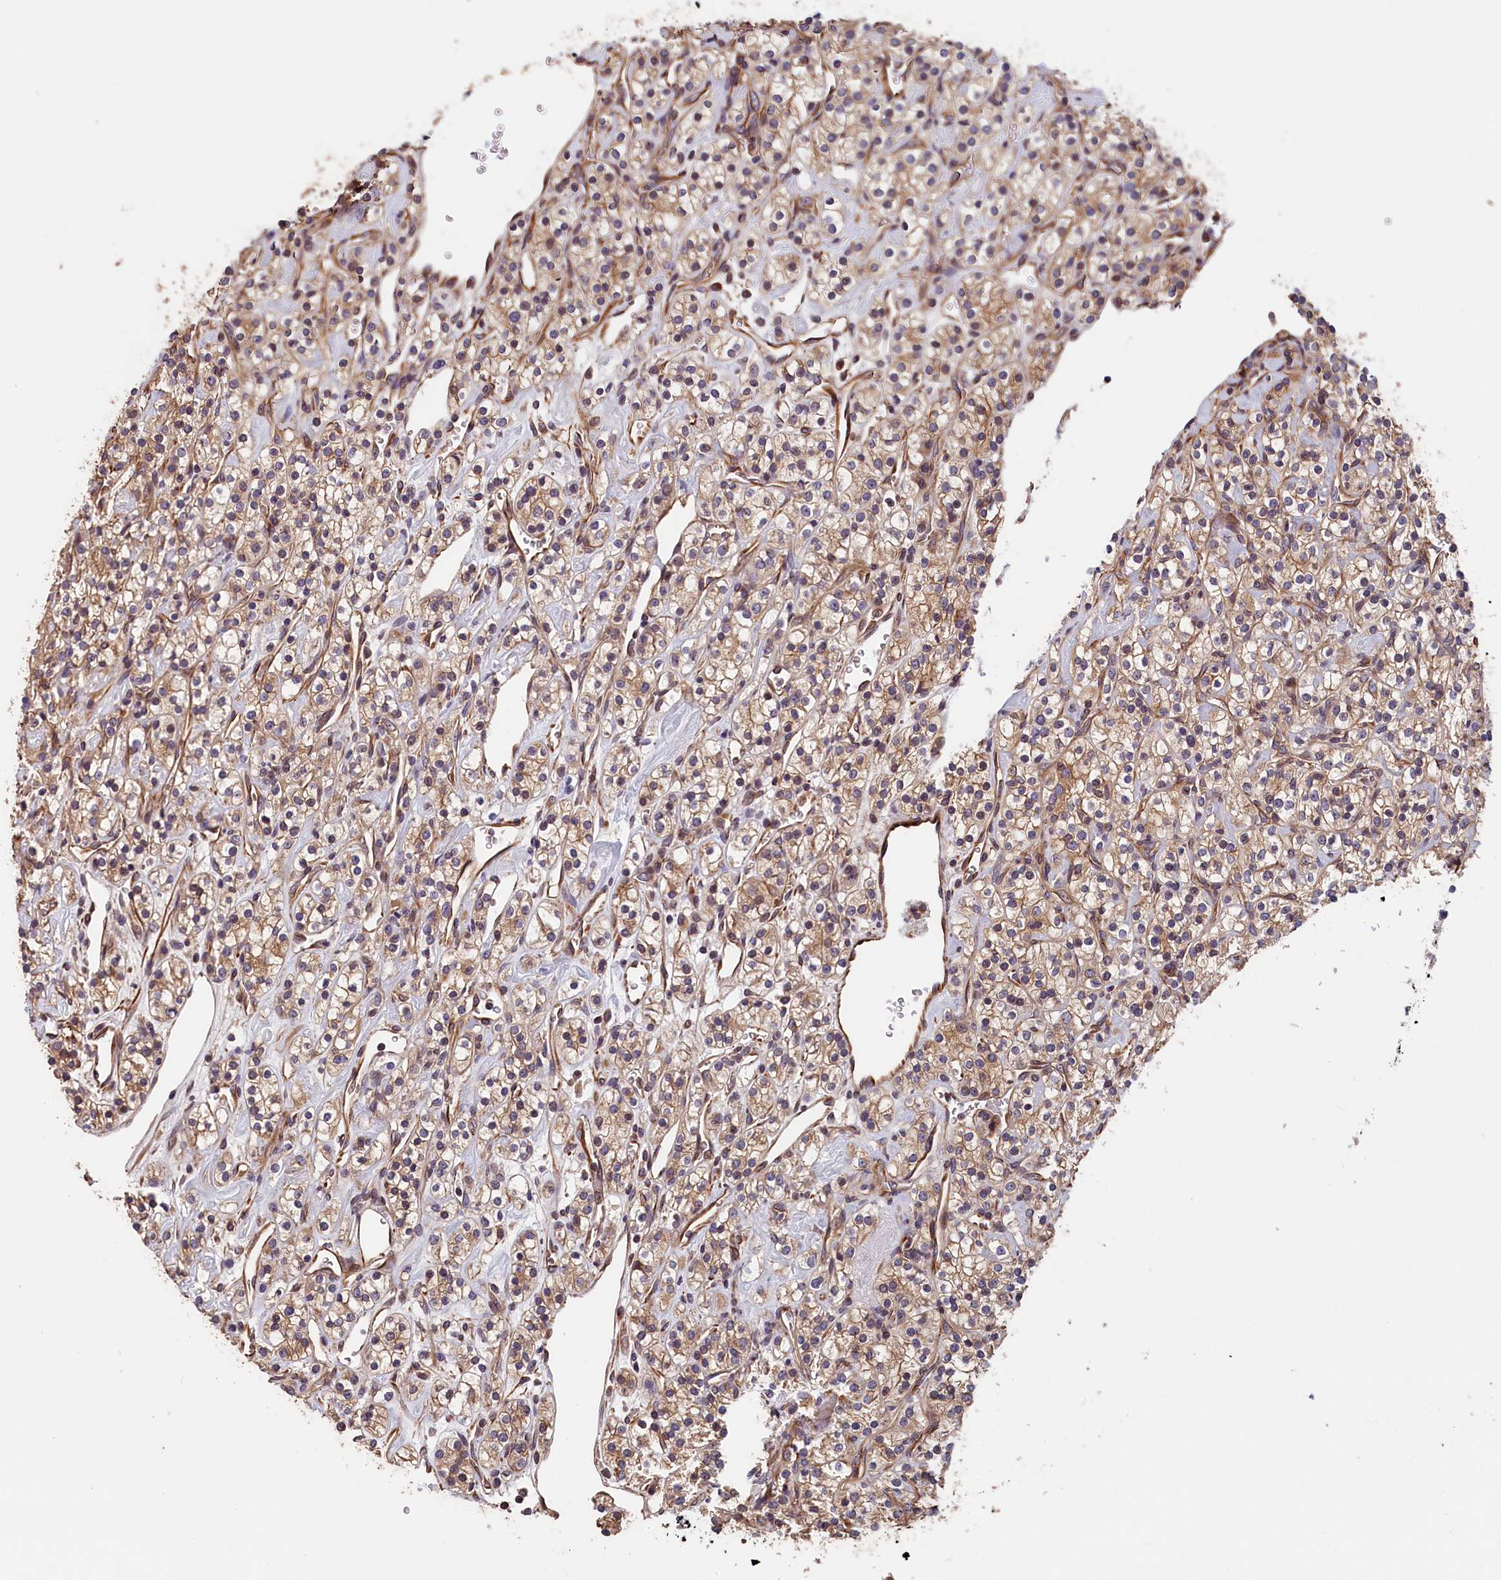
{"staining": {"intensity": "moderate", "quantity": ">75%", "location": "cytoplasmic/membranous"}, "tissue": "renal cancer", "cell_type": "Tumor cells", "image_type": "cancer", "snomed": [{"axis": "morphology", "description": "Adenocarcinoma, NOS"}, {"axis": "topography", "description": "Kidney"}], "caption": "Immunohistochemical staining of human adenocarcinoma (renal) exhibits medium levels of moderate cytoplasmic/membranous staining in approximately >75% of tumor cells.", "gene": "TMEM116", "patient": {"sex": "male", "age": 77}}